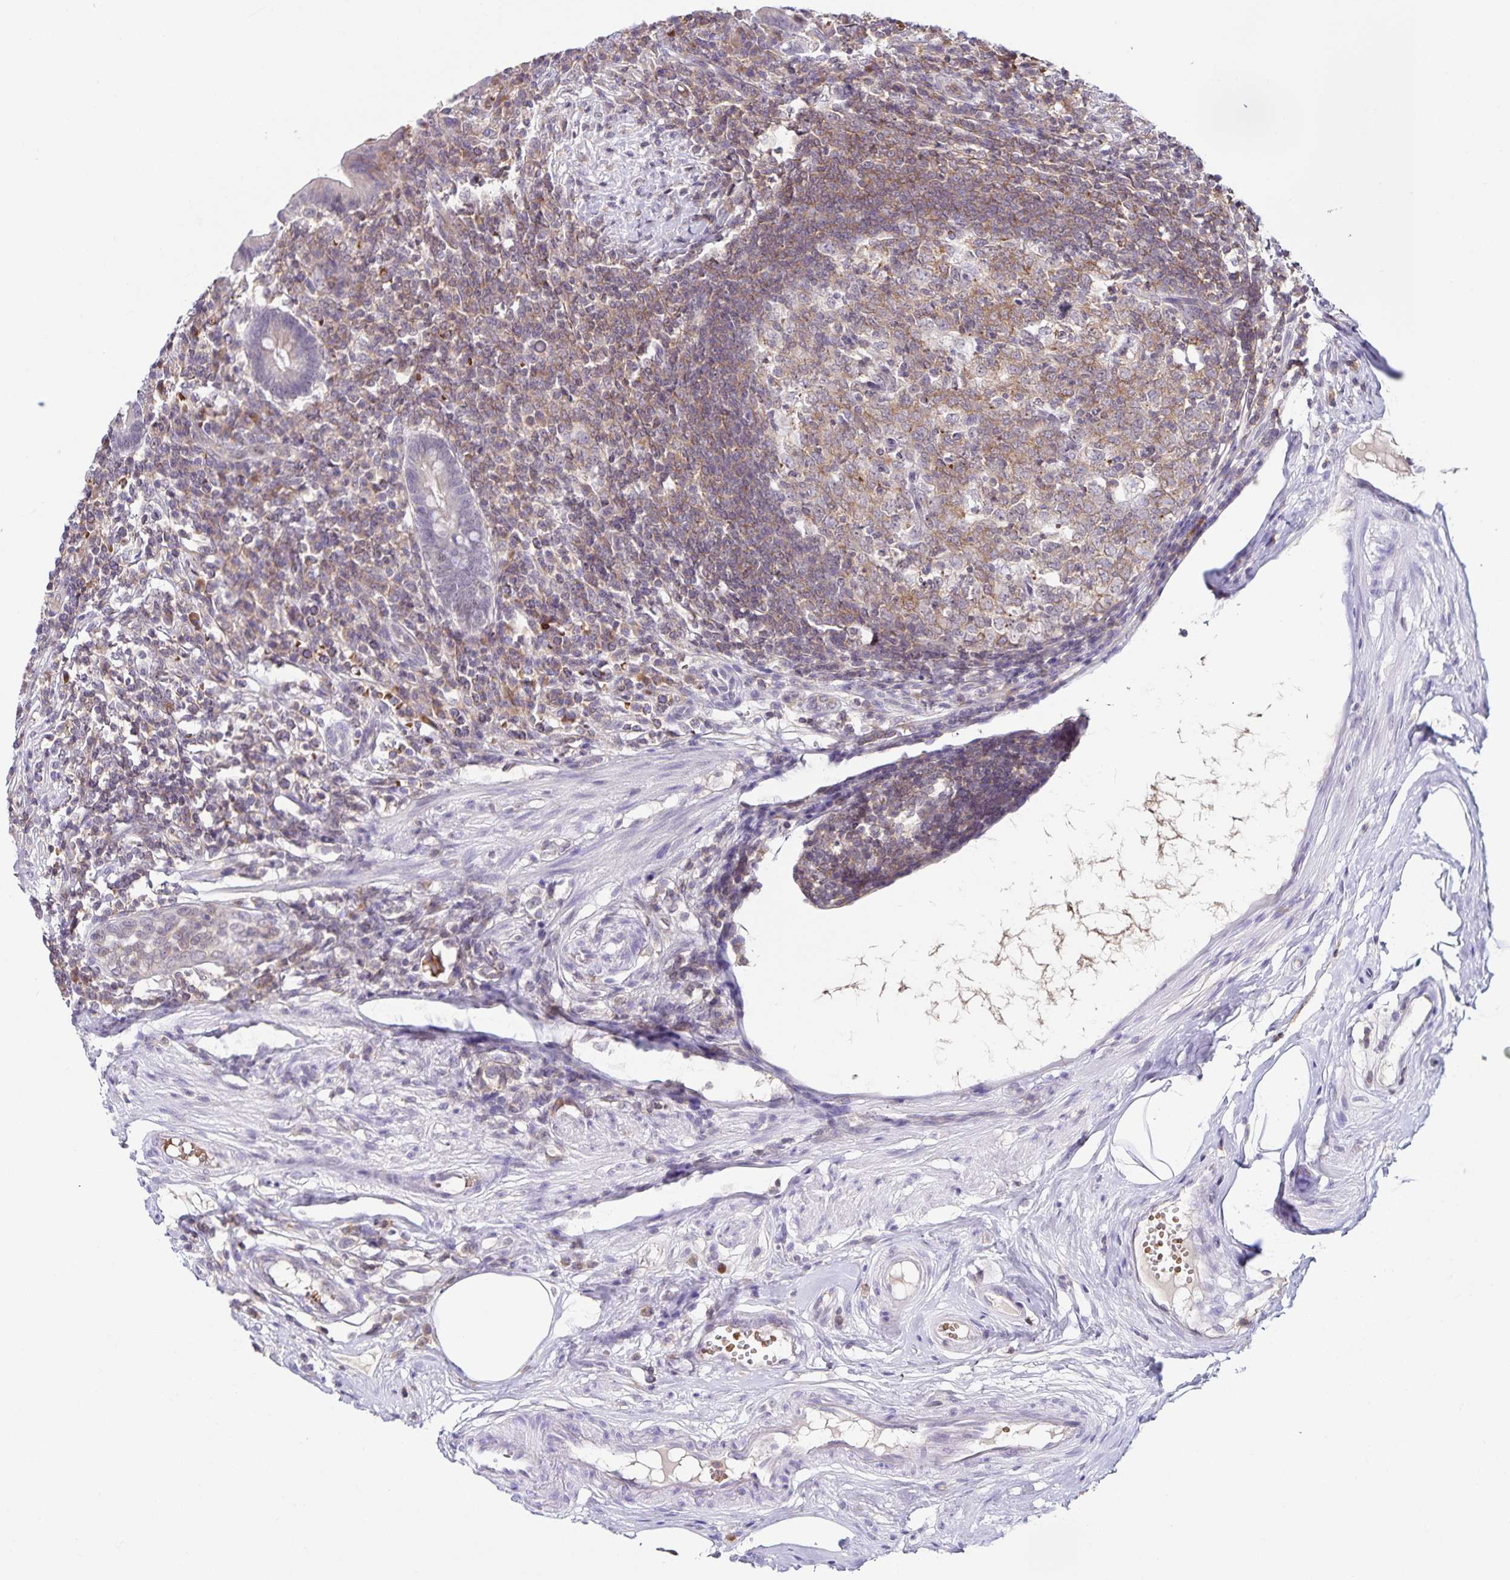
{"staining": {"intensity": "weak", "quantity": "25%-75%", "location": "cytoplasmic/membranous"}, "tissue": "appendix", "cell_type": "Glandular cells", "image_type": "normal", "snomed": [{"axis": "morphology", "description": "Normal tissue, NOS"}, {"axis": "topography", "description": "Appendix"}], "caption": "Immunohistochemistry (IHC) (DAB (3,3'-diaminobenzidine)) staining of unremarkable appendix shows weak cytoplasmic/membranous protein expression in approximately 25%-75% of glandular cells.", "gene": "STPG4", "patient": {"sex": "female", "age": 56}}